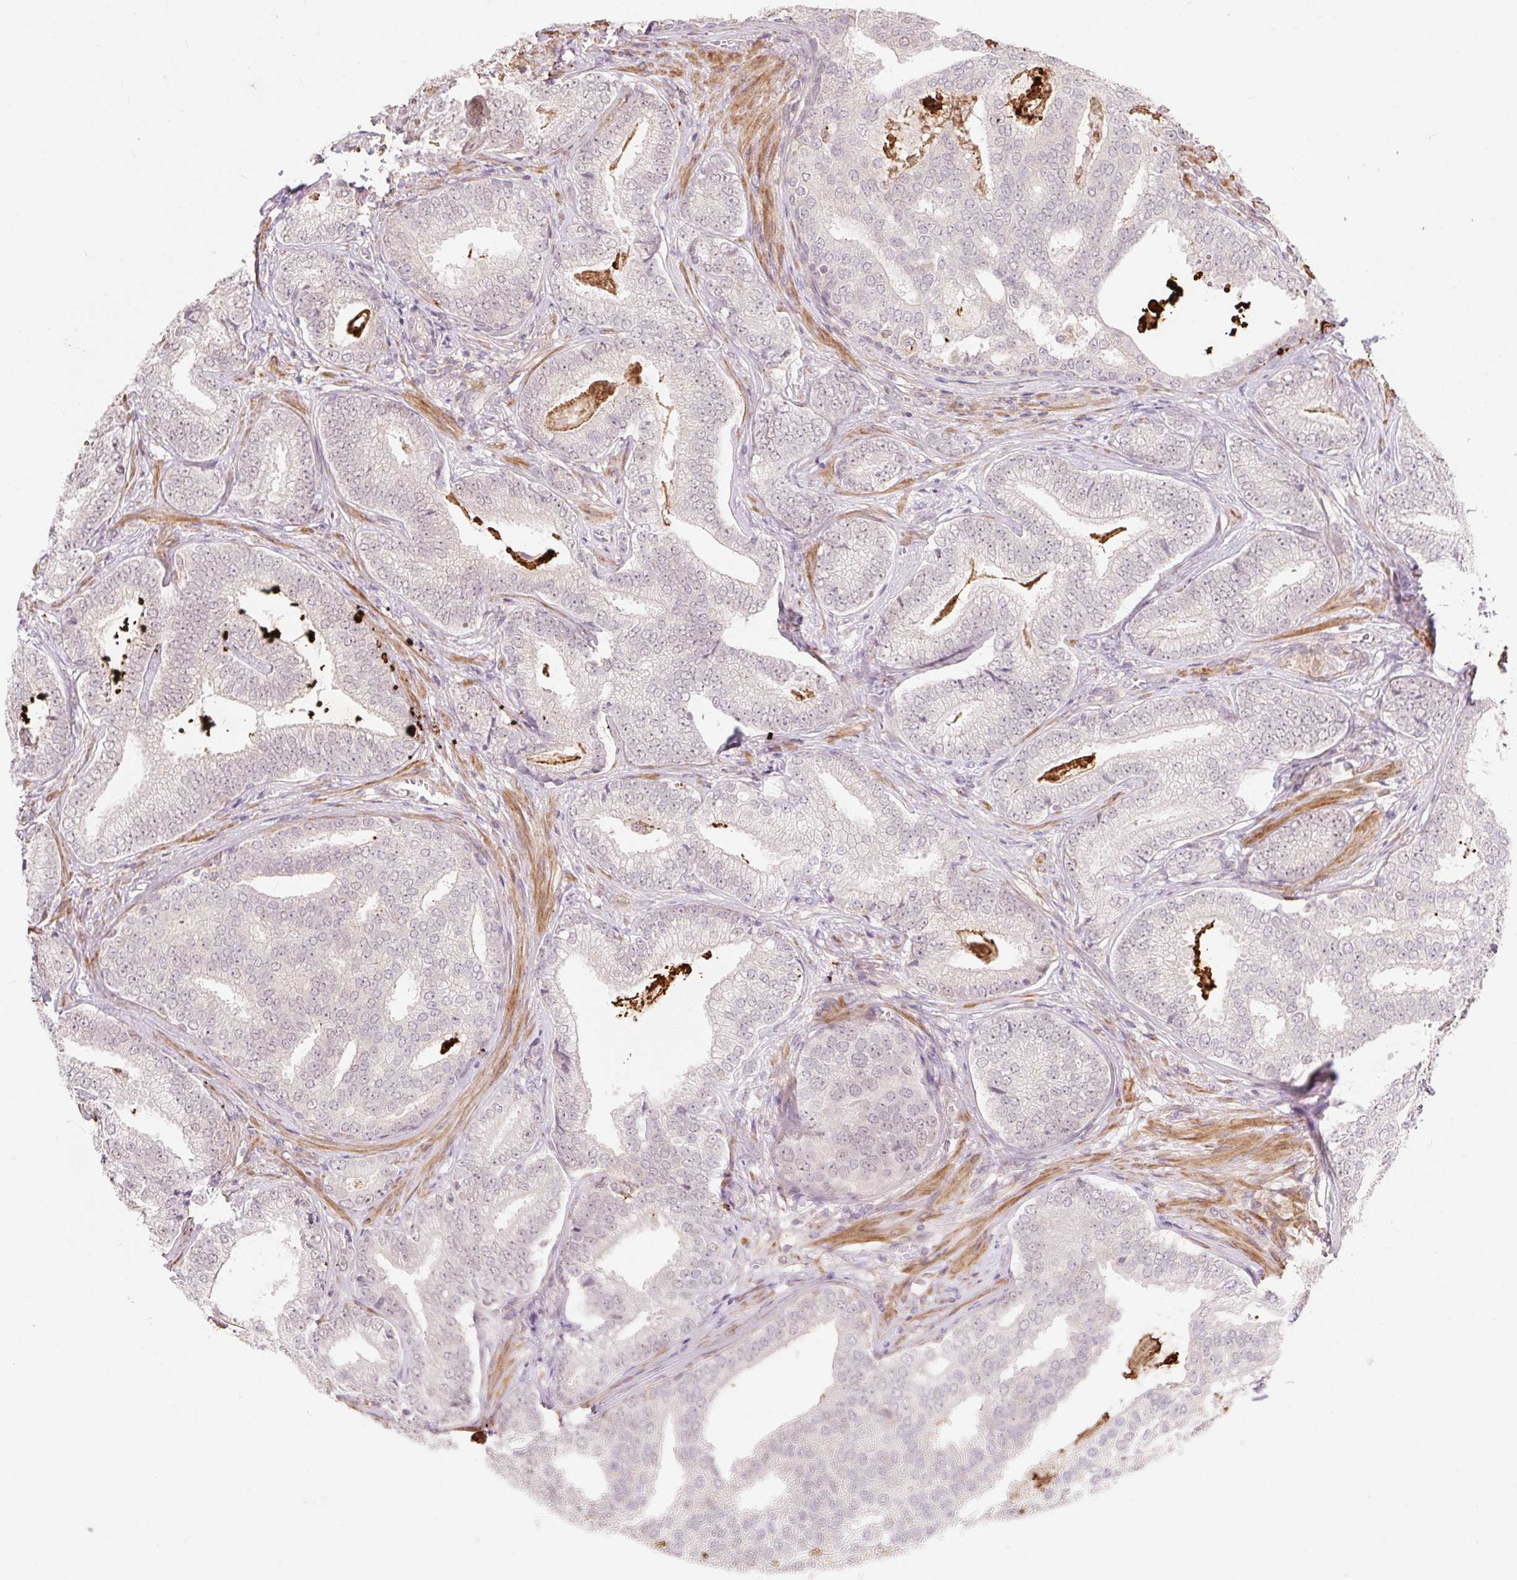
{"staining": {"intensity": "weak", "quantity": "25%-75%", "location": "nuclear"}, "tissue": "prostate cancer", "cell_type": "Tumor cells", "image_type": "cancer", "snomed": [{"axis": "morphology", "description": "Adenocarcinoma, Low grade"}, {"axis": "topography", "description": "Prostate"}], "caption": "Low-grade adenocarcinoma (prostate) stained for a protein reveals weak nuclear positivity in tumor cells.", "gene": "EMC10", "patient": {"sex": "male", "age": 63}}